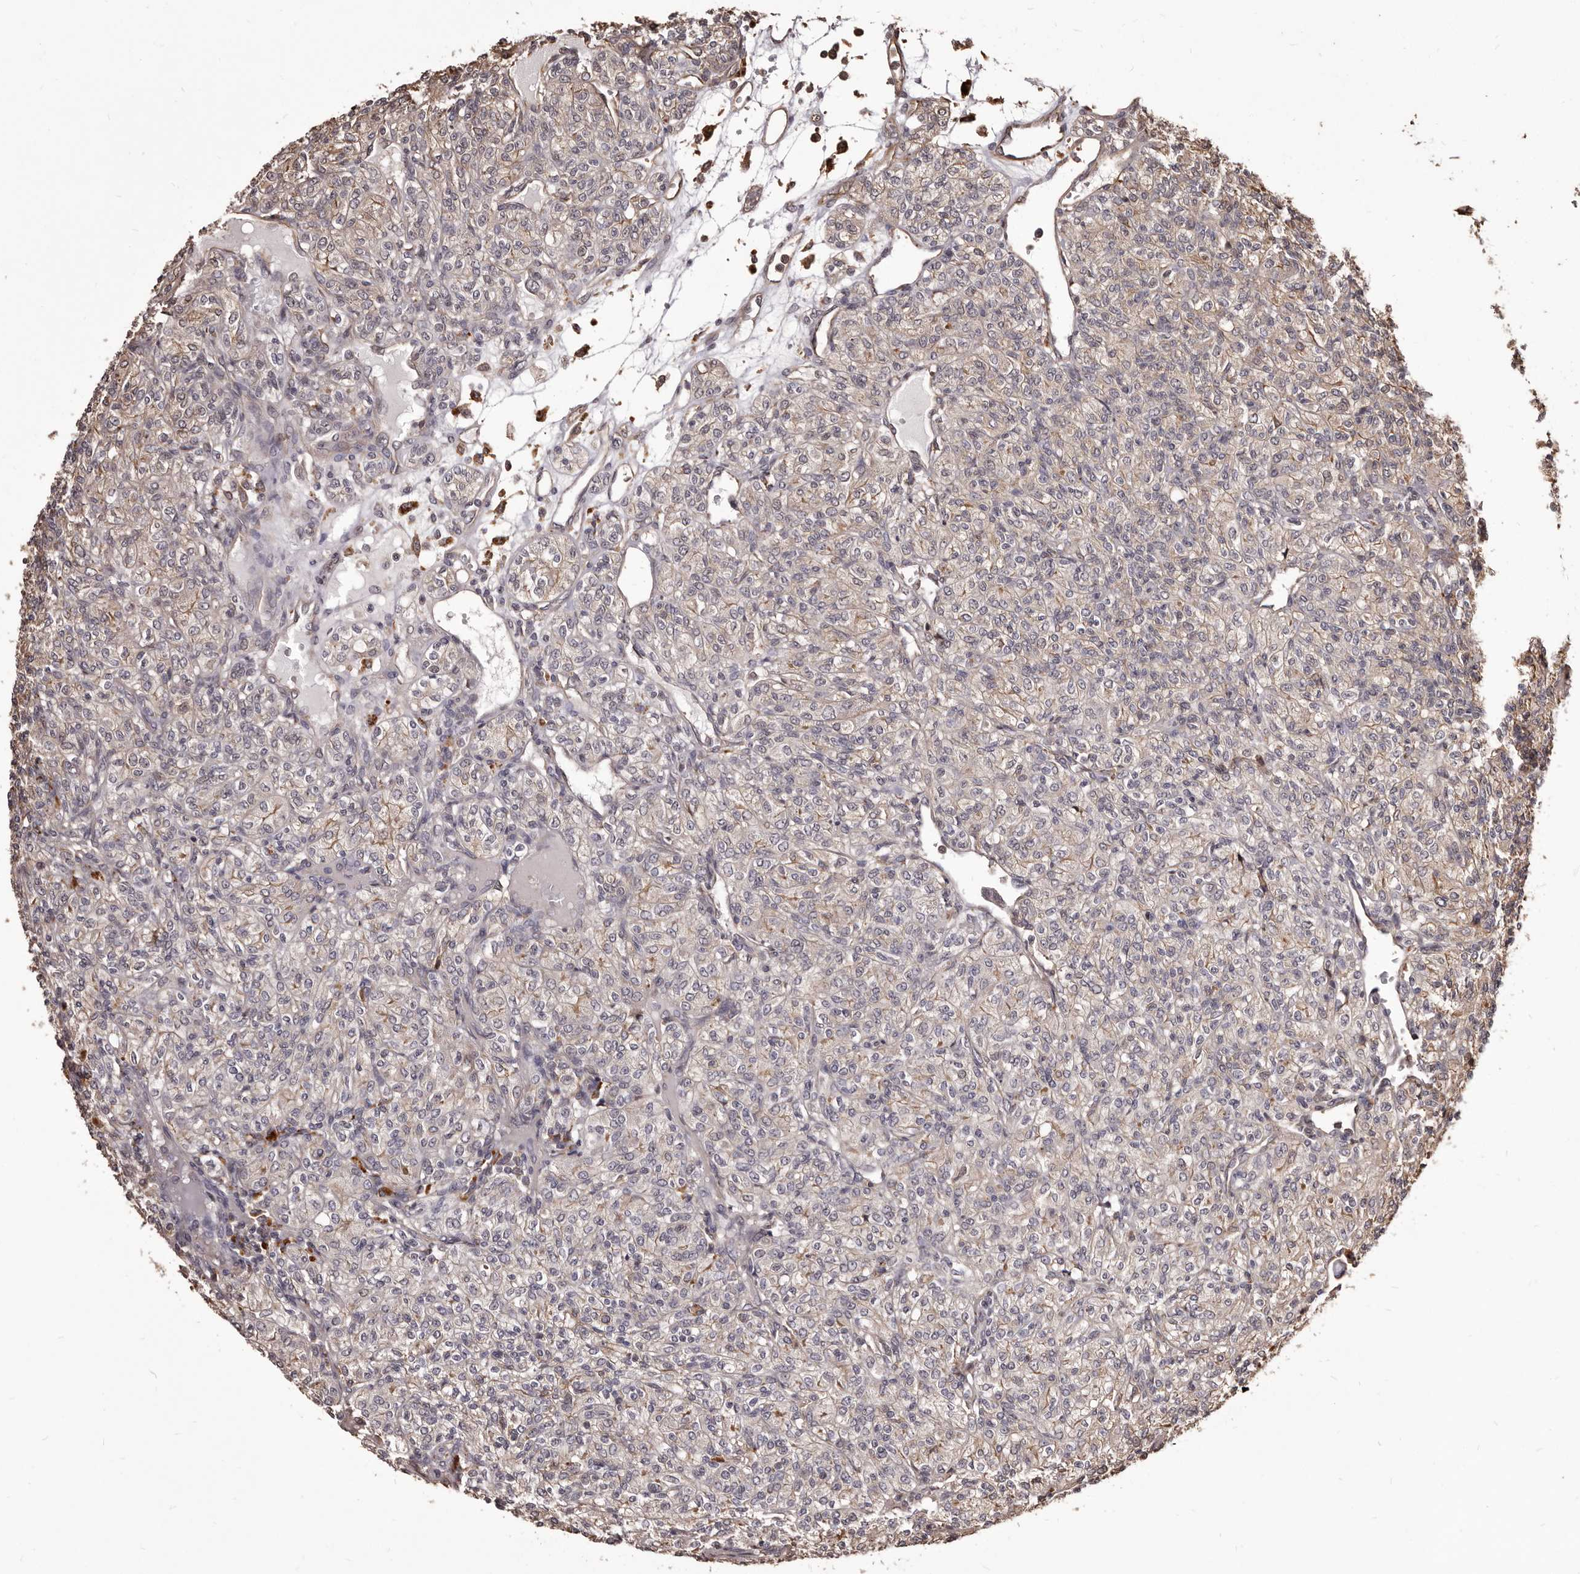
{"staining": {"intensity": "negative", "quantity": "none", "location": "none"}, "tissue": "renal cancer", "cell_type": "Tumor cells", "image_type": "cancer", "snomed": [{"axis": "morphology", "description": "Adenocarcinoma, NOS"}, {"axis": "topography", "description": "Kidney"}], "caption": "A micrograph of renal adenocarcinoma stained for a protein exhibits no brown staining in tumor cells.", "gene": "ALPK1", "patient": {"sex": "male", "age": 77}}